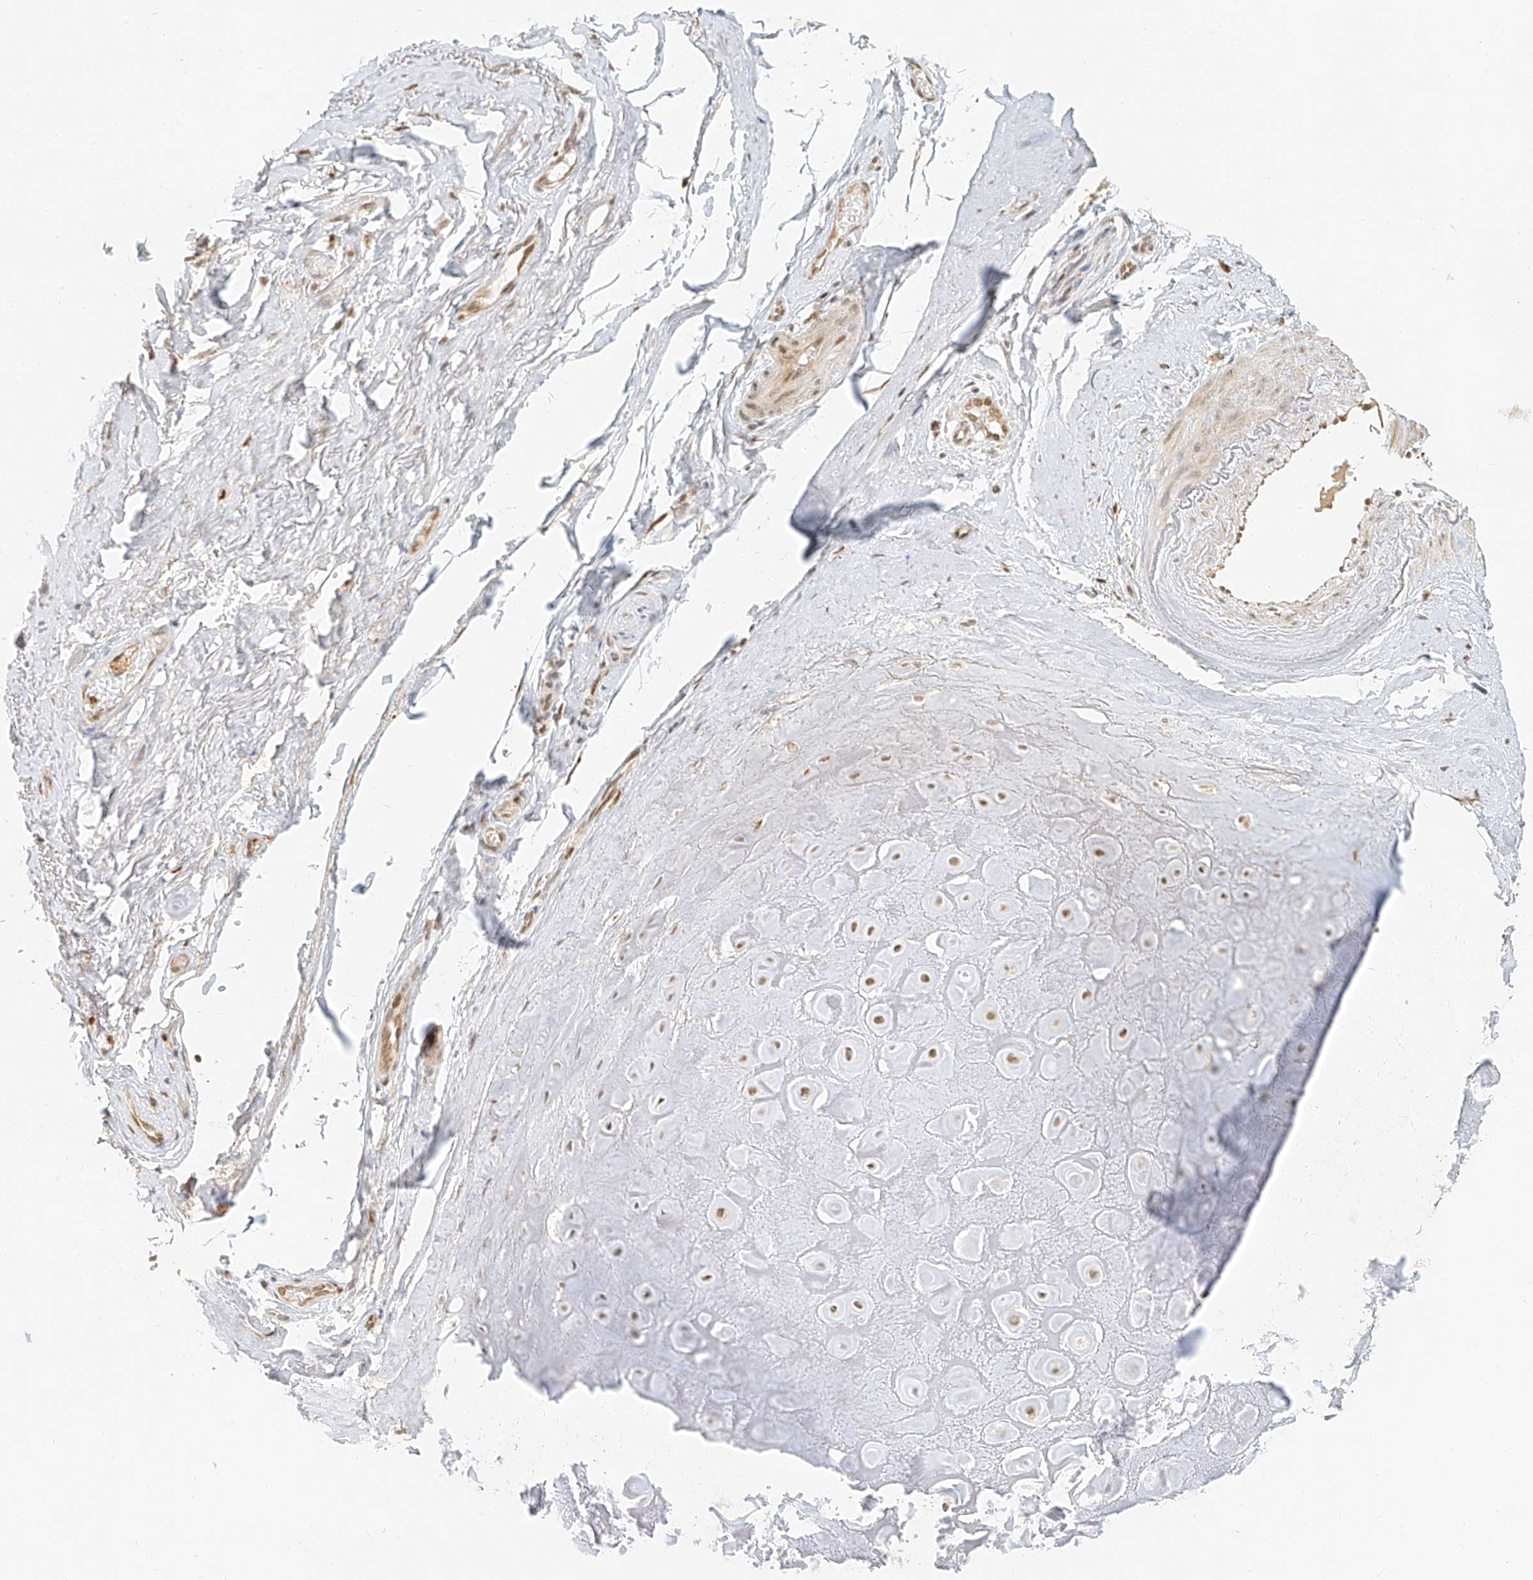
{"staining": {"intensity": "negative", "quantity": "none", "location": "none"}, "tissue": "adipose tissue", "cell_type": "Adipocytes", "image_type": "normal", "snomed": [{"axis": "morphology", "description": "Normal tissue, NOS"}, {"axis": "morphology", "description": "Basal cell carcinoma"}, {"axis": "topography", "description": "Skin"}], "caption": "Human adipose tissue stained for a protein using immunohistochemistry displays no expression in adipocytes.", "gene": "CXorf58", "patient": {"sex": "female", "age": 89}}